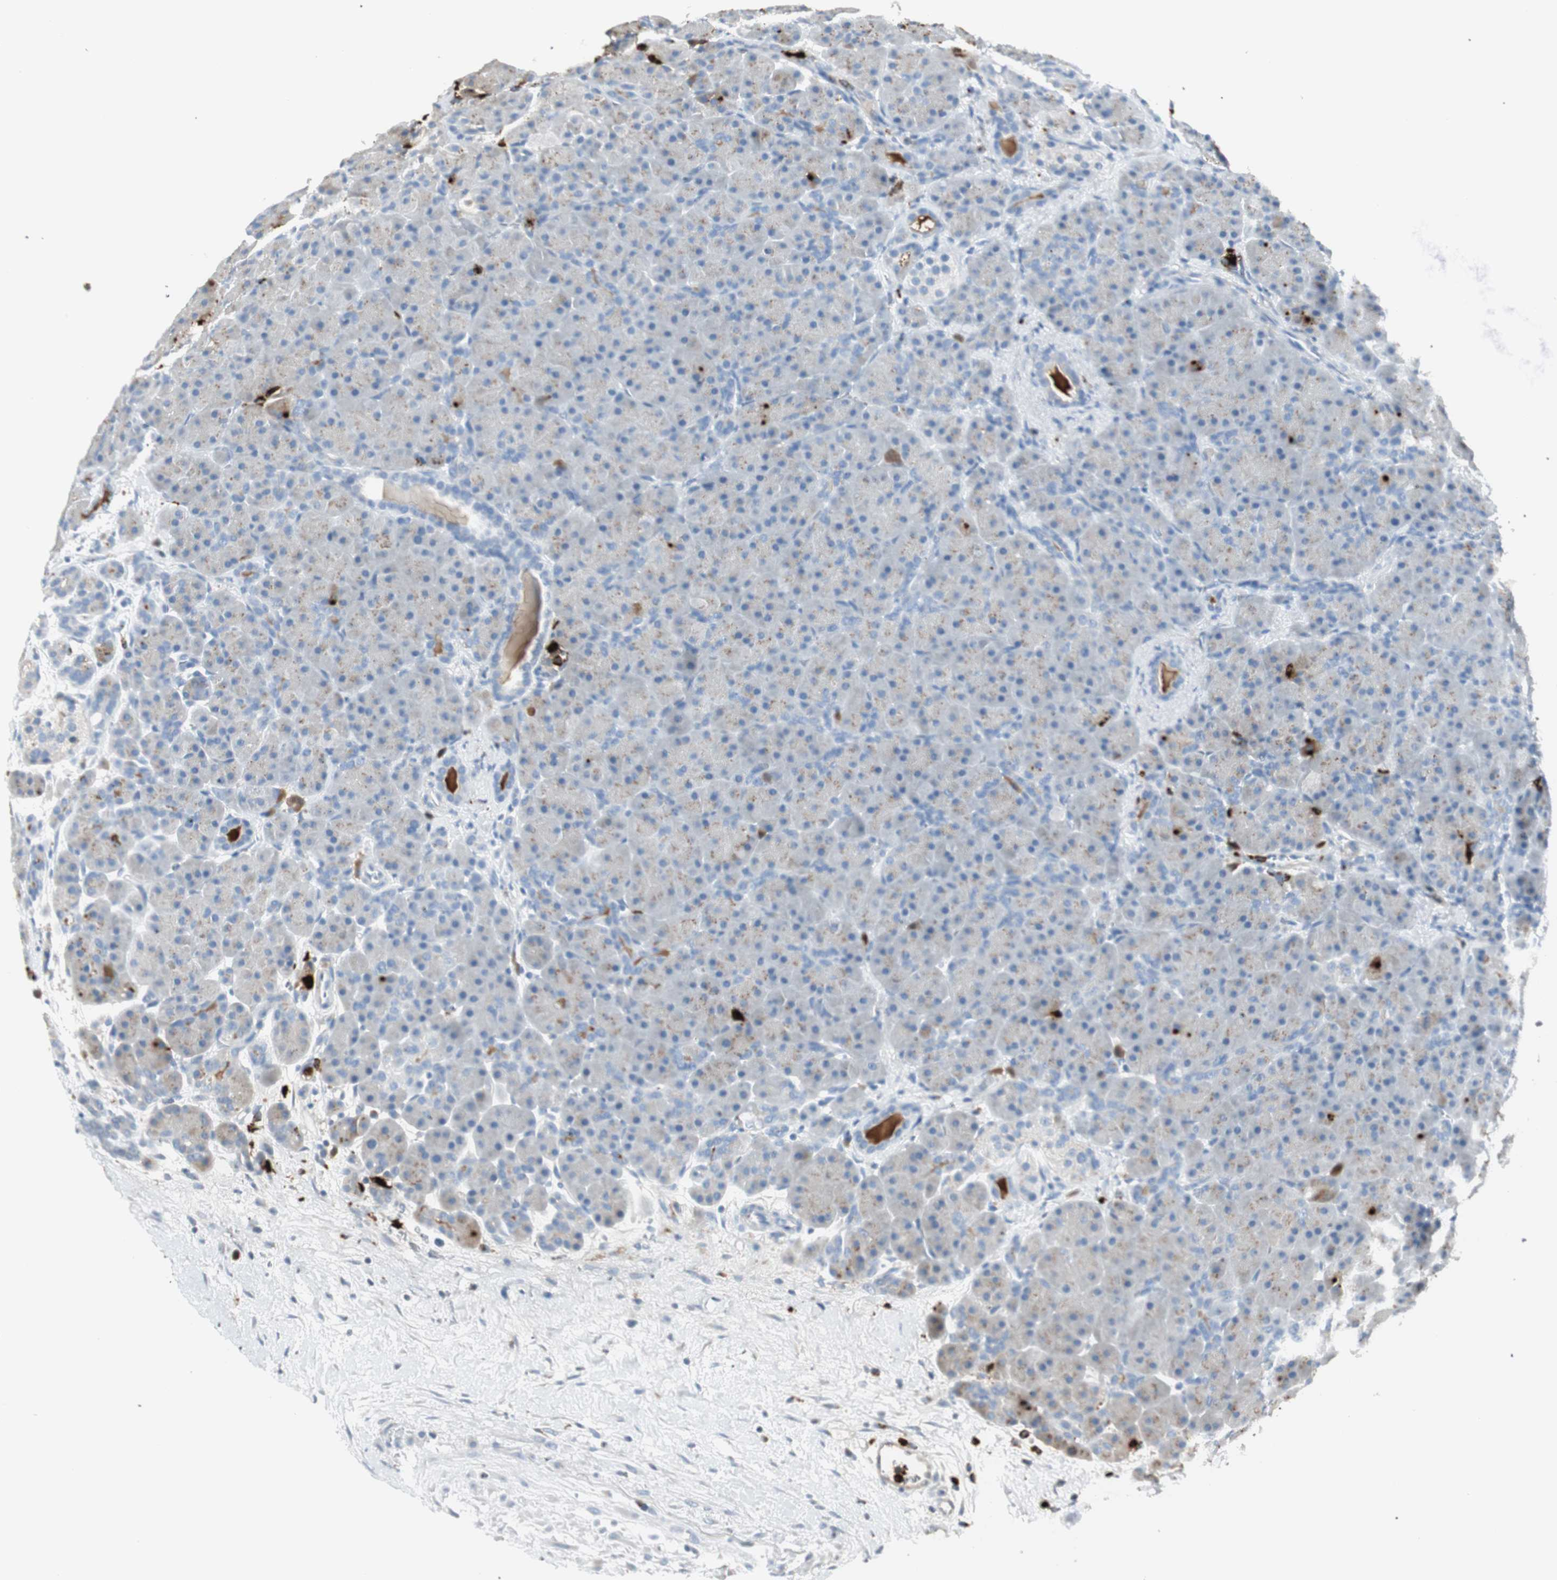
{"staining": {"intensity": "weak", "quantity": ">75%", "location": "cytoplasmic/membranous"}, "tissue": "pancreas", "cell_type": "Exocrine glandular cells", "image_type": "normal", "snomed": [{"axis": "morphology", "description": "Normal tissue, NOS"}, {"axis": "topography", "description": "Pancreas"}], "caption": "Protein staining by IHC demonstrates weak cytoplasmic/membranous positivity in approximately >75% of exocrine glandular cells in unremarkable pancreas.", "gene": "PRTN3", "patient": {"sex": "male", "age": 66}}